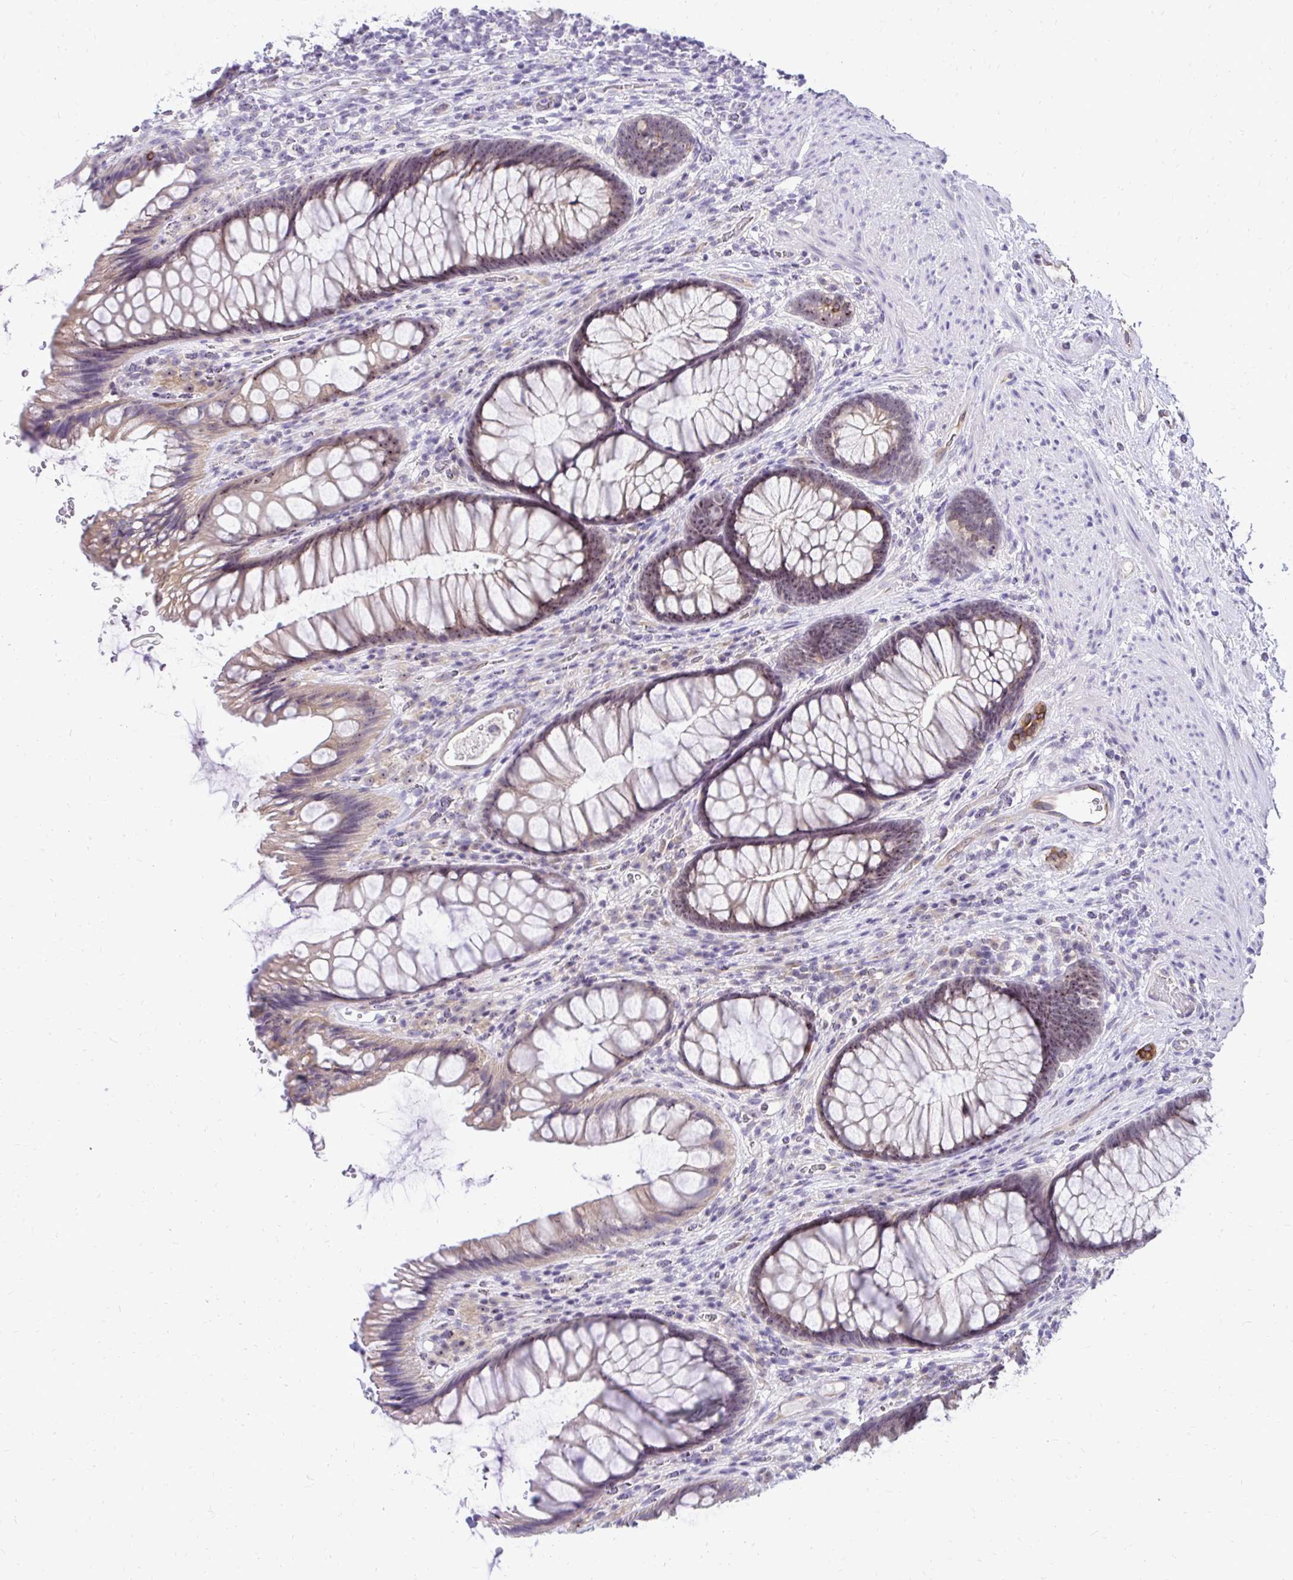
{"staining": {"intensity": "weak", "quantity": "25%-75%", "location": "cytoplasmic/membranous,nuclear"}, "tissue": "rectum", "cell_type": "Glandular cells", "image_type": "normal", "snomed": [{"axis": "morphology", "description": "Normal tissue, NOS"}, {"axis": "topography", "description": "Rectum"}], "caption": "The image displays immunohistochemical staining of benign rectum. There is weak cytoplasmic/membranous,nuclear expression is identified in approximately 25%-75% of glandular cells.", "gene": "NIFK", "patient": {"sex": "male", "age": 53}}